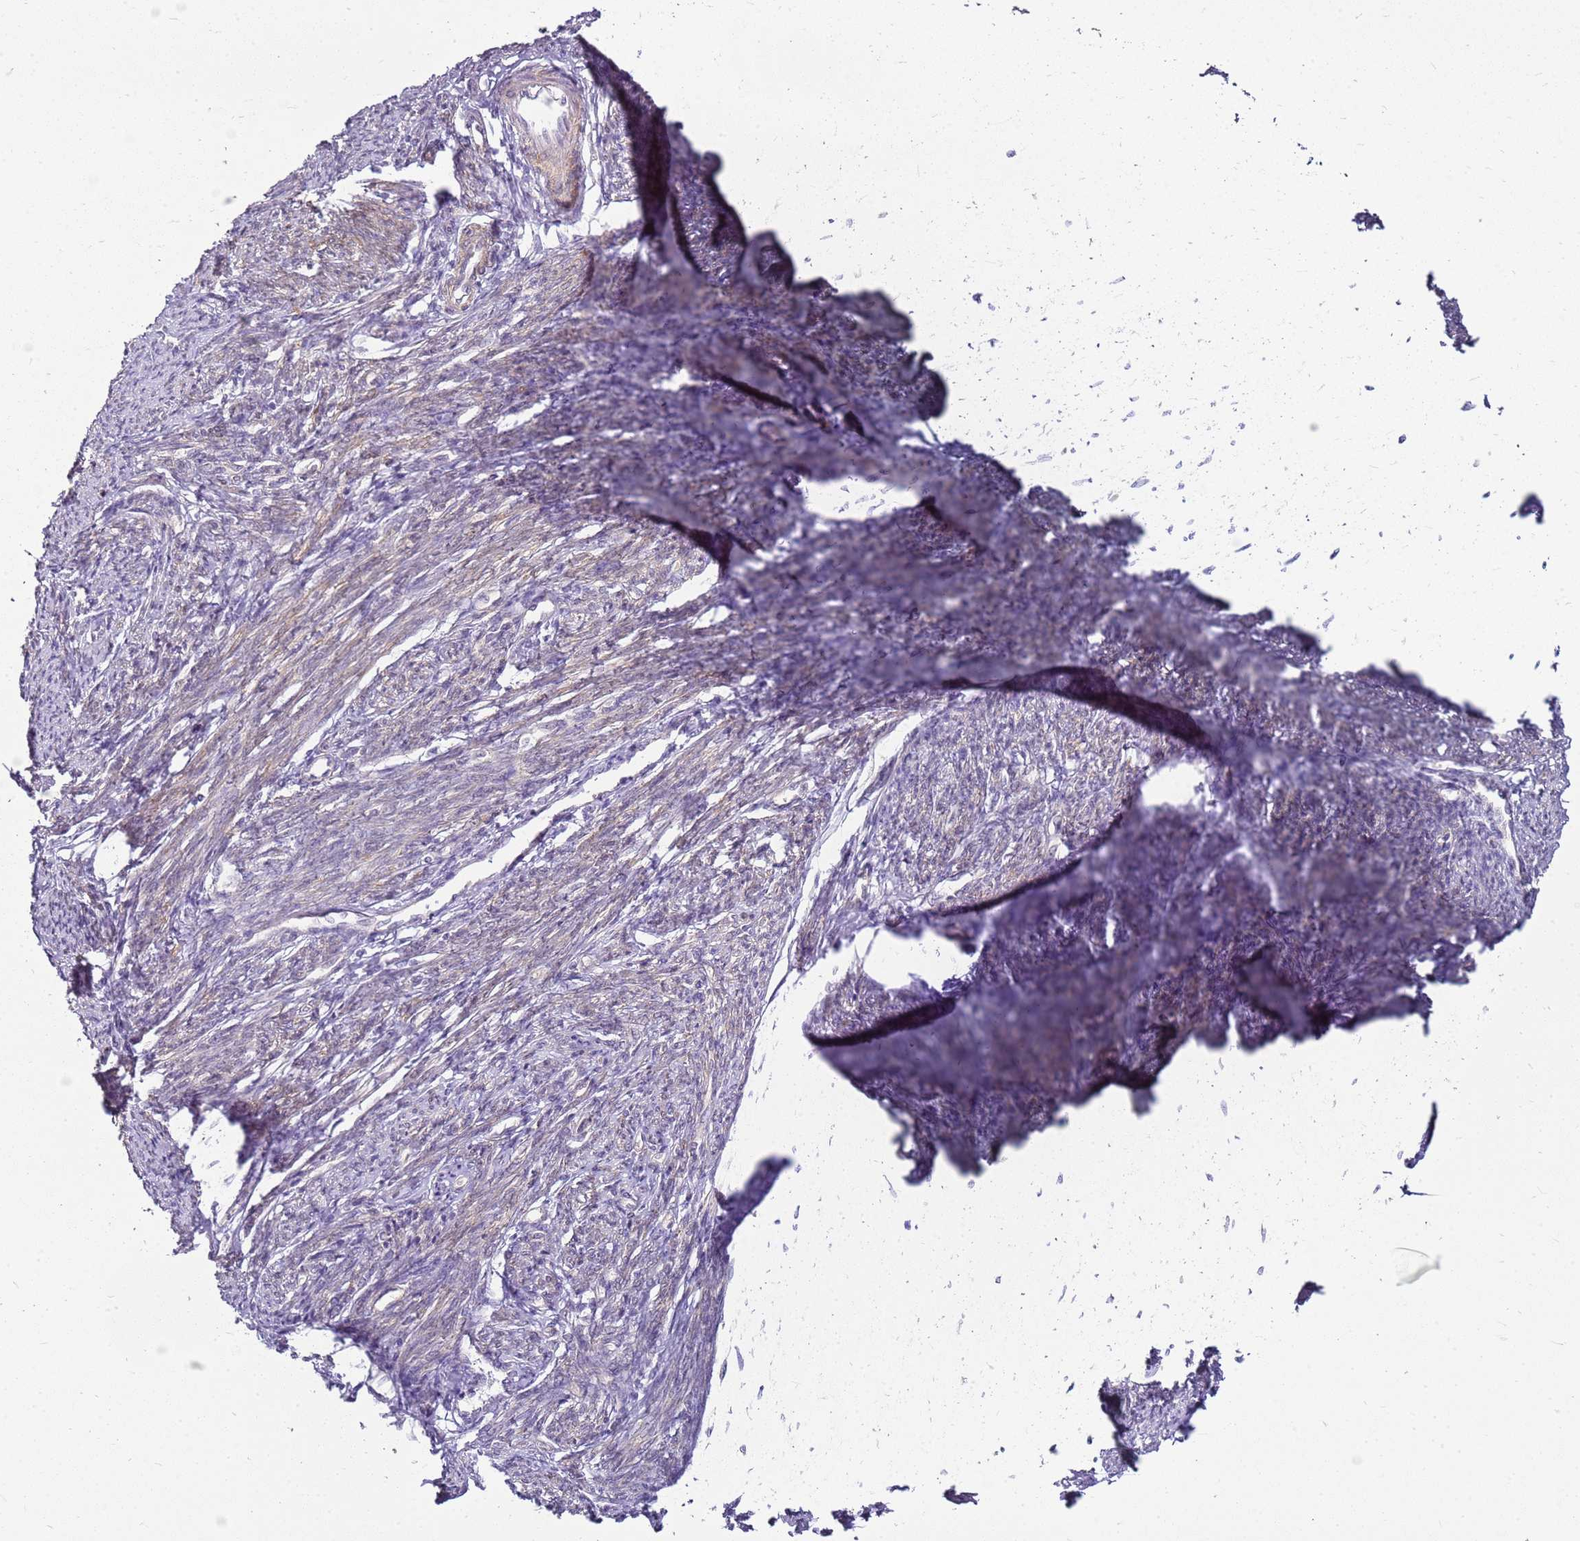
{"staining": {"intensity": "weak", "quantity": "<25%", "location": "cytoplasmic/membranous"}, "tissue": "smooth muscle", "cell_type": "Smooth muscle cells", "image_type": "normal", "snomed": [{"axis": "morphology", "description": "Normal tissue, NOS"}, {"axis": "topography", "description": "Smooth muscle"}, {"axis": "topography", "description": "Uterus"}], "caption": "Human smooth muscle stained for a protein using immunohistochemistry shows no expression in smooth muscle cells.", "gene": "HSPB1", "patient": {"sex": "female", "age": 59}}